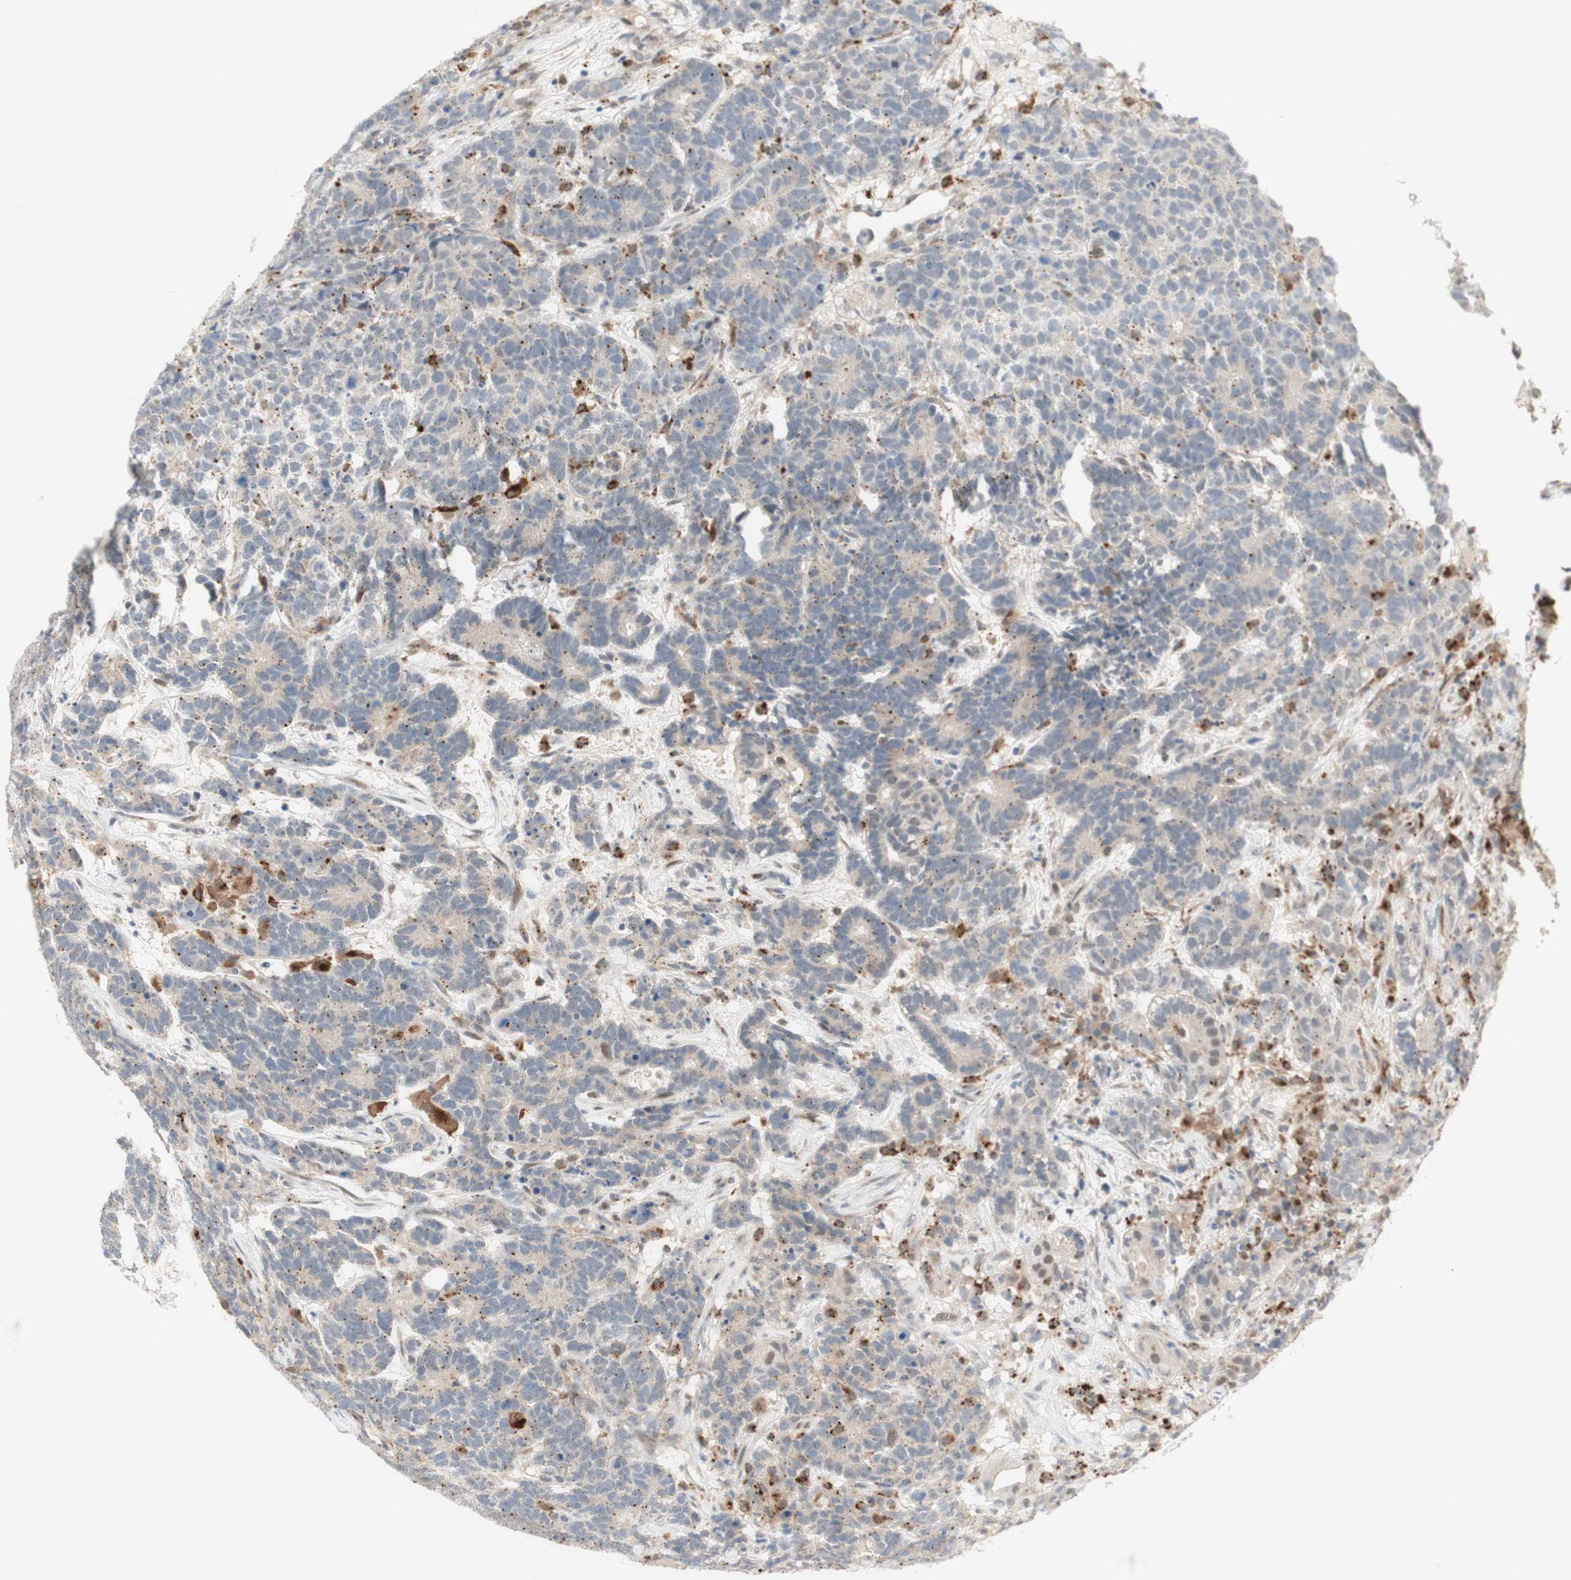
{"staining": {"intensity": "moderate", "quantity": "25%-75%", "location": "cytoplasmic/membranous"}, "tissue": "testis cancer", "cell_type": "Tumor cells", "image_type": "cancer", "snomed": [{"axis": "morphology", "description": "Carcinoma, Embryonal, NOS"}, {"axis": "topography", "description": "Testis"}], "caption": "The histopathology image exhibits immunohistochemical staining of testis embryonal carcinoma. There is moderate cytoplasmic/membranous staining is identified in about 25%-75% of tumor cells.", "gene": "GAPT", "patient": {"sex": "male", "age": 26}}